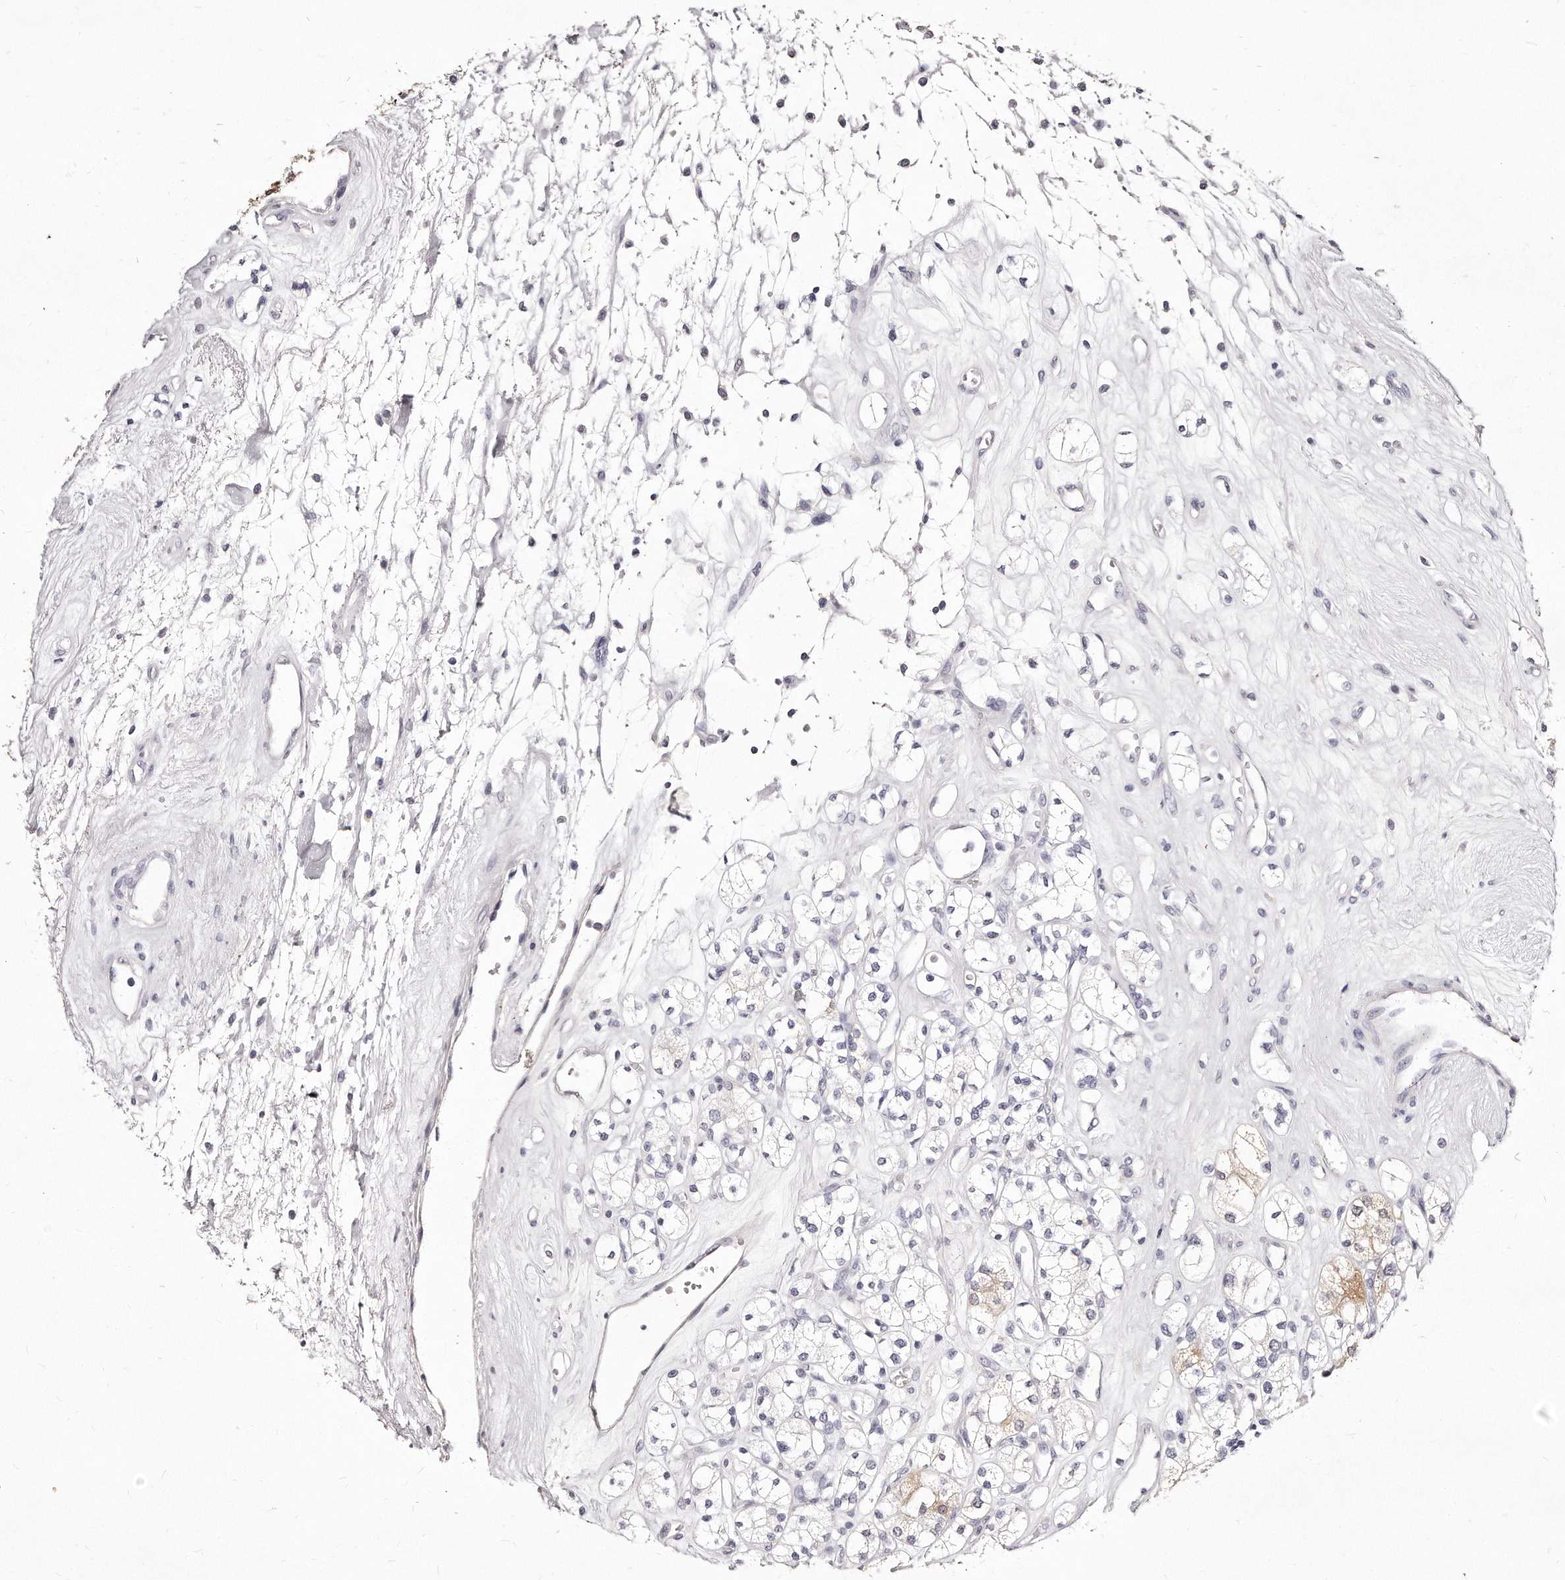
{"staining": {"intensity": "weak", "quantity": "<25%", "location": "cytoplasmic/membranous"}, "tissue": "renal cancer", "cell_type": "Tumor cells", "image_type": "cancer", "snomed": [{"axis": "morphology", "description": "Adenocarcinoma, NOS"}, {"axis": "topography", "description": "Kidney"}], "caption": "Immunohistochemical staining of renal cancer (adenocarcinoma) demonstrates no significant positivity in tumor cells. (DAB (3,3'-diaminobenzidine) IHC with hematoxylin counter stain).", "gene": "GDA", "patient": {"sex": "male", "age": 77}}